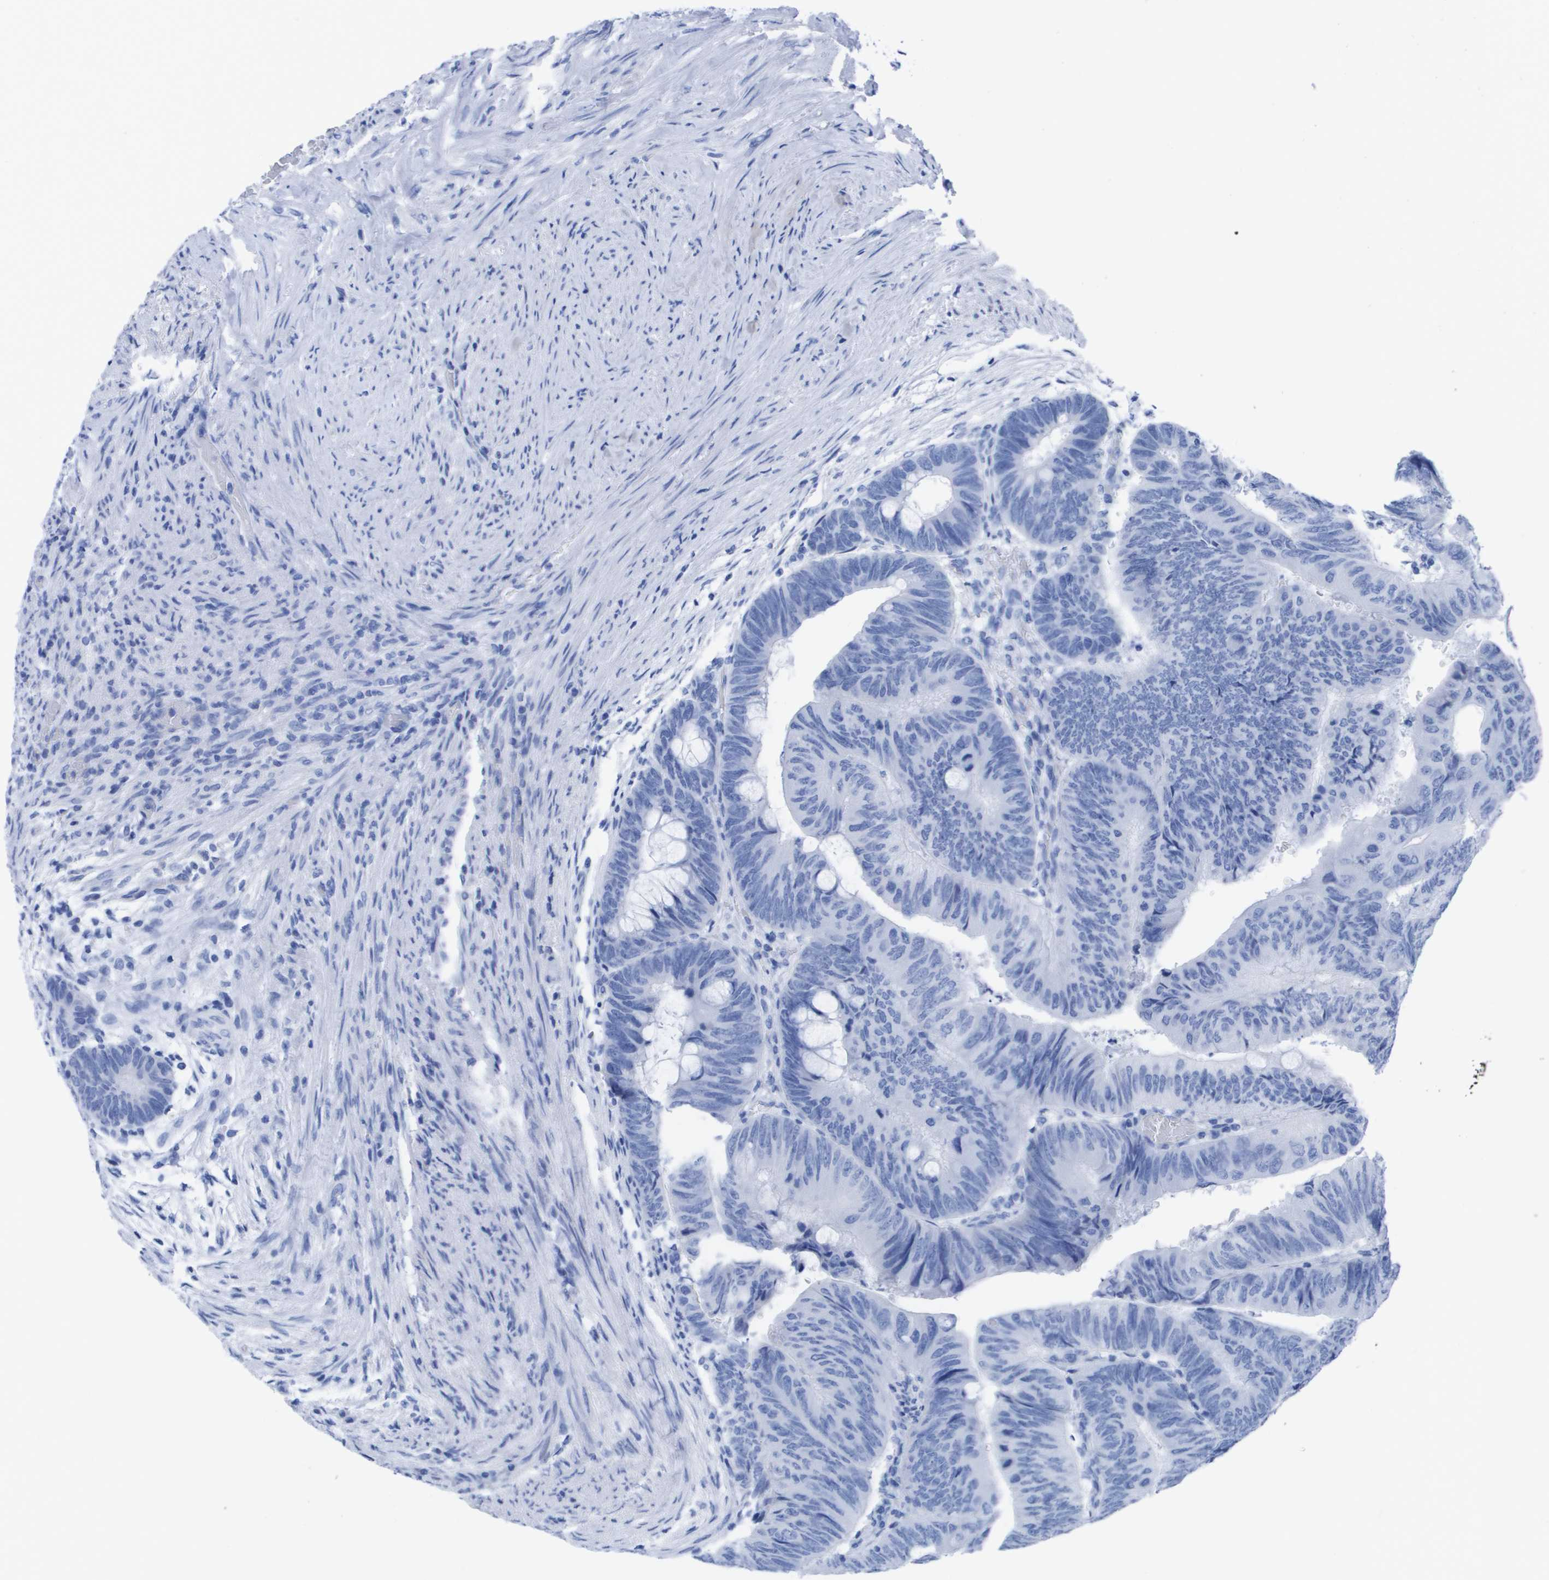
{"staining": {"intensity": "negative", "quantity": "none", "location": "none"}, "tissue": "colorectal cancer", "cell_type": "Tumor cells", "image_type": "cancer", "snomed": [{"axis": "morphology", "description": "Normal tissue, NOS"}, {"axis": "morphology", "description": "Adenocarcinoma, NOS"}, {"axis": "topography", "description": "Rectum"}, {"axis": "topography", "description": "Peripheral nerve tissue"}], "caption": "A micrograph of colorectal adenocarcinoma stained for a protein reveals no brown staining in tumor cells.", "gene": "KCNA3", "patient": {"sex": "male", "age": 92}}